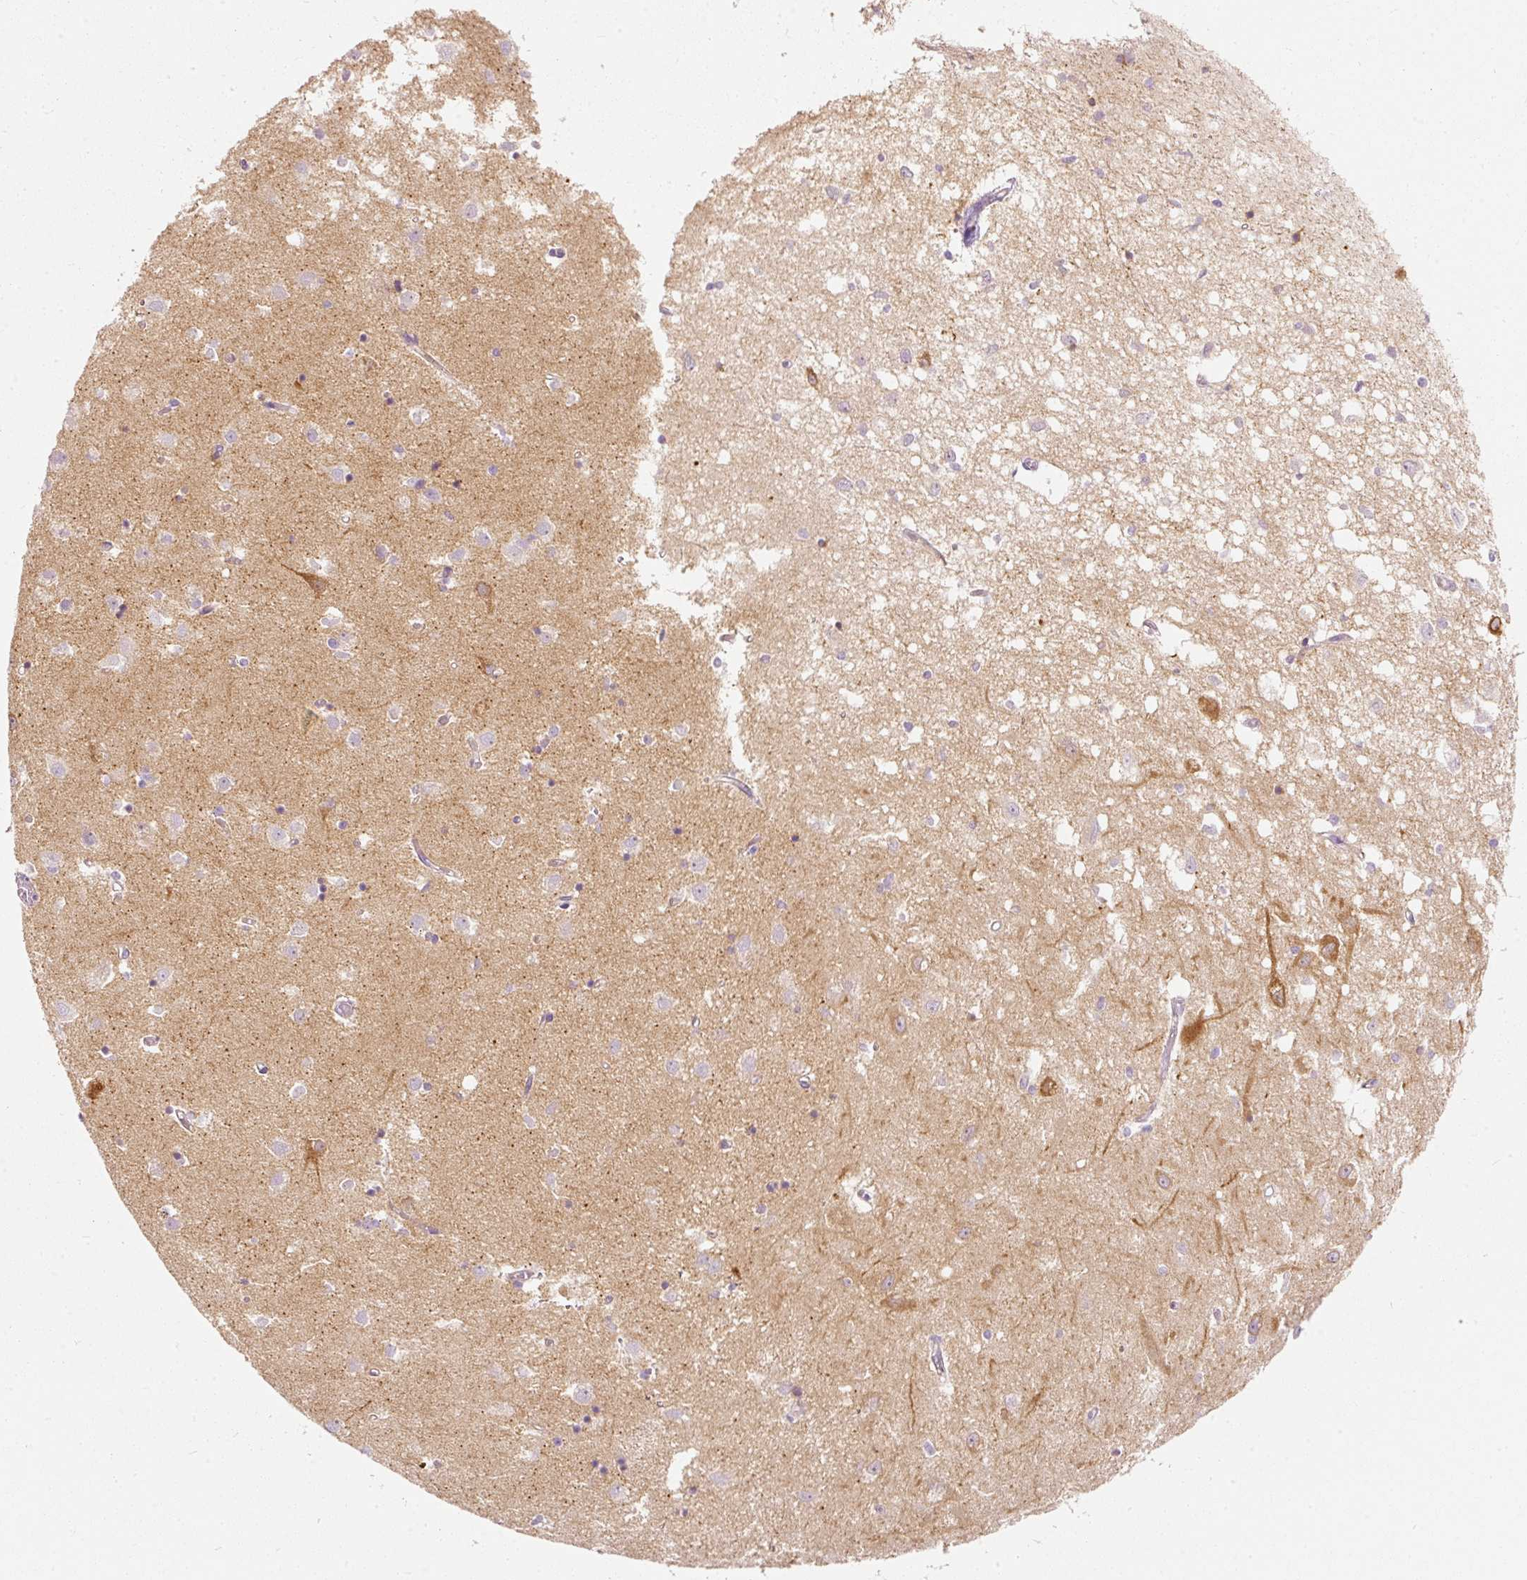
{"staining": {"intensity": "strong", "quantity": "<25%", "location": "cytoplasmic/membranous"}, "tissue": "caudate", "cell_type": "Glial cells", "image_type": "normal", "snomed": [{"axis": "morphology", "description": "Normal tissue, NOS"}, {"axis": "topography", "description": "Lateral ventricle wall"}], "caption": "Protein expression analysis of normal caudate shows strong cytoplasmic/membranous positivity in approximately <25% of glial cells. (Brightfield microscopy of DAB IHC at high magnification).", "gene": "MTHFD2", "patient": {"sex": "male", "age": 70}}